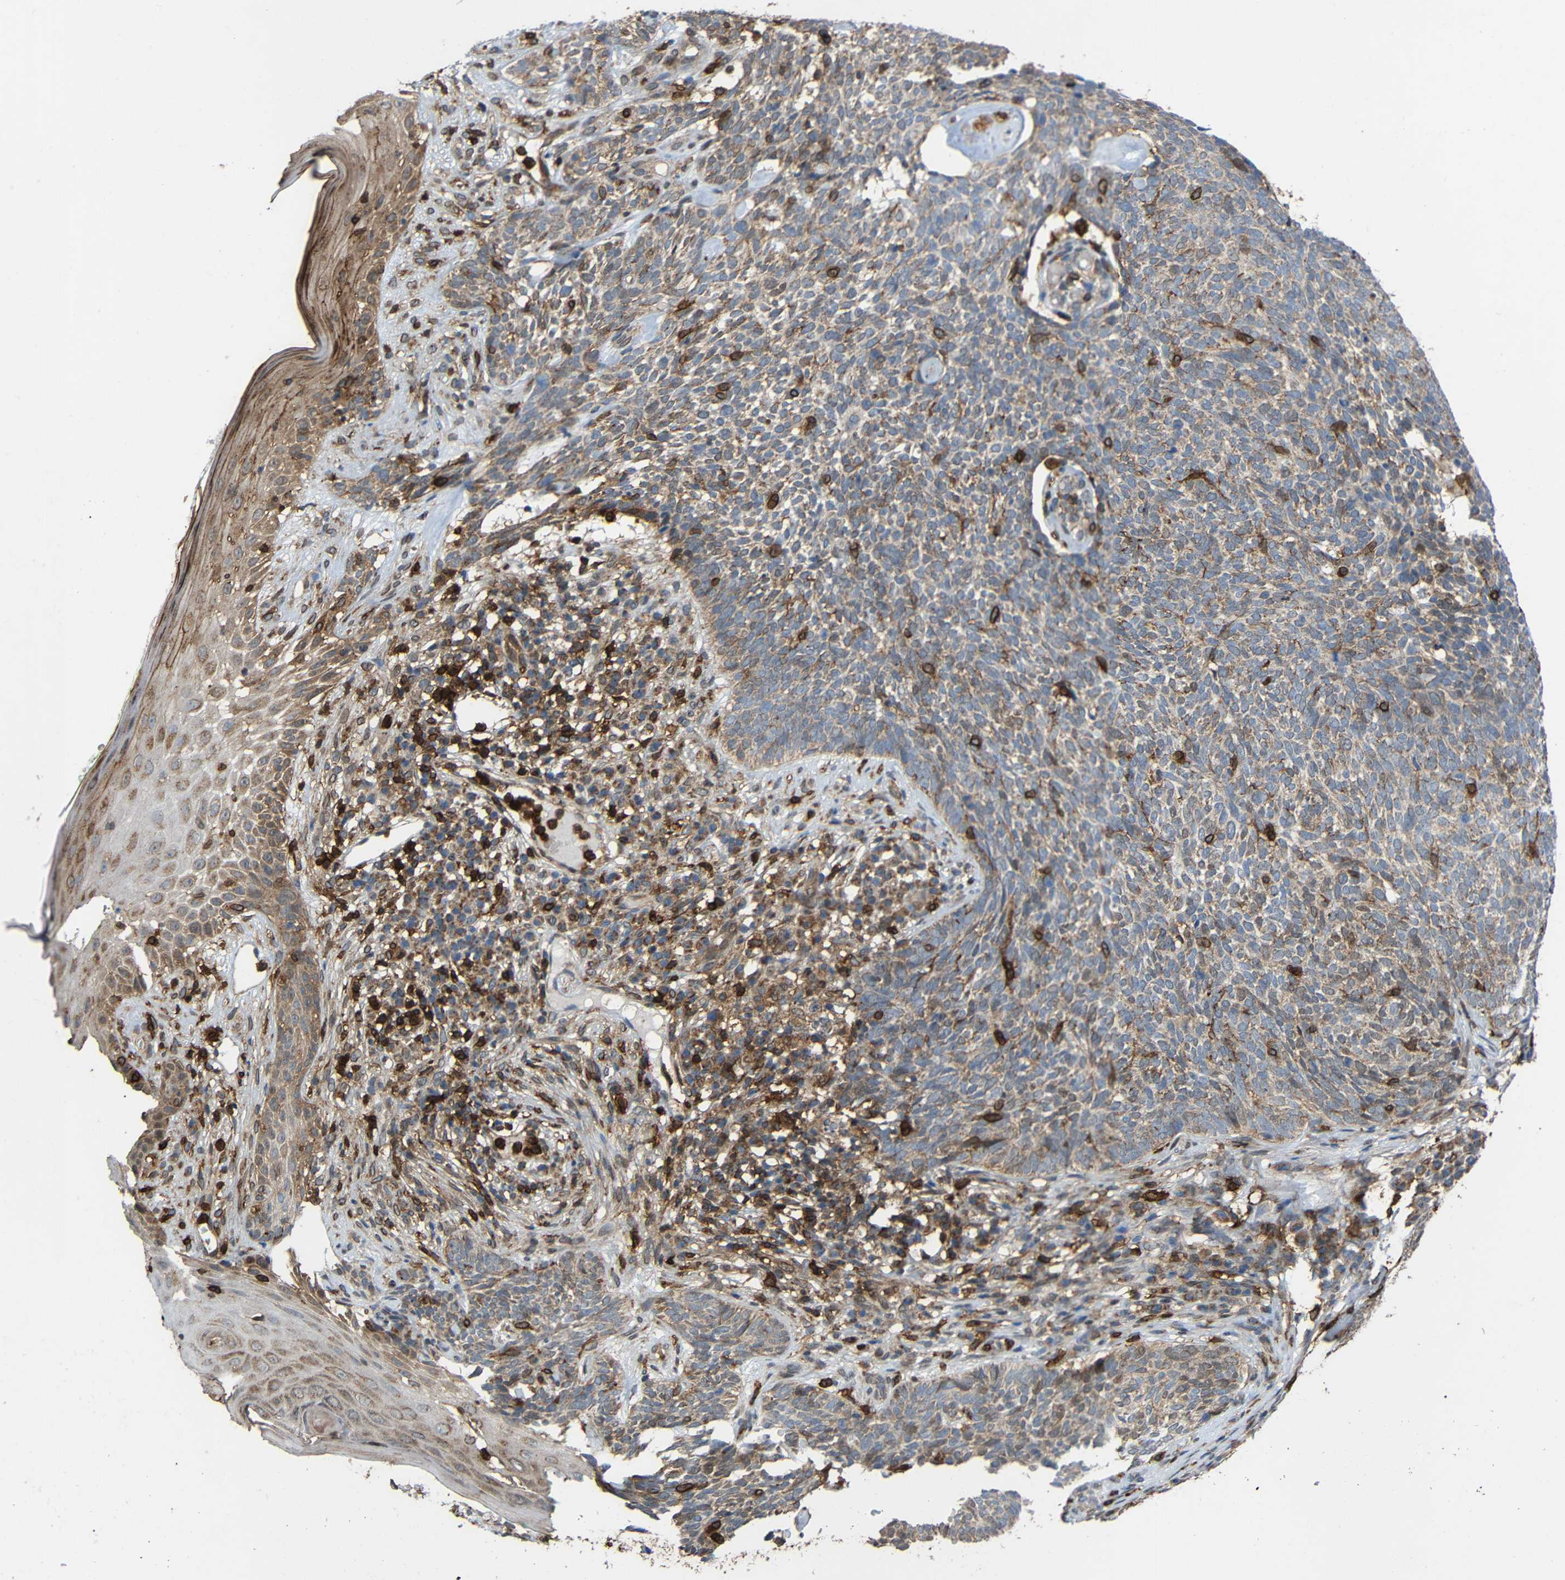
{"staining": {"intensity": "weak", "quantity": ">75%", "location": "cytoplasmic/membranous"}, "tissue": "skin cancer", "cell_type": "Tumor cells", "image_type": "cancer", "snomed": [{"axis": "morphology", "description": "Basal cell carcinoma"}, {"axis": "topography", "description": "Skin"}], "caption": "High-magnification brightfield microscopy of basal cell carcinoma (skin) stained with DAB (brown) and counterstained with hematoxylin (blue). tumor cells exhibit weak cytoplasmic/membranous staining is appreciated in approximately>75% of cells. (DAB (3,3'-diaminobenzidine) IHC with brightfield microscopy, high magnification).", "gene": "C1GALT1", "patient": {"sex": "female", "age": 84}}